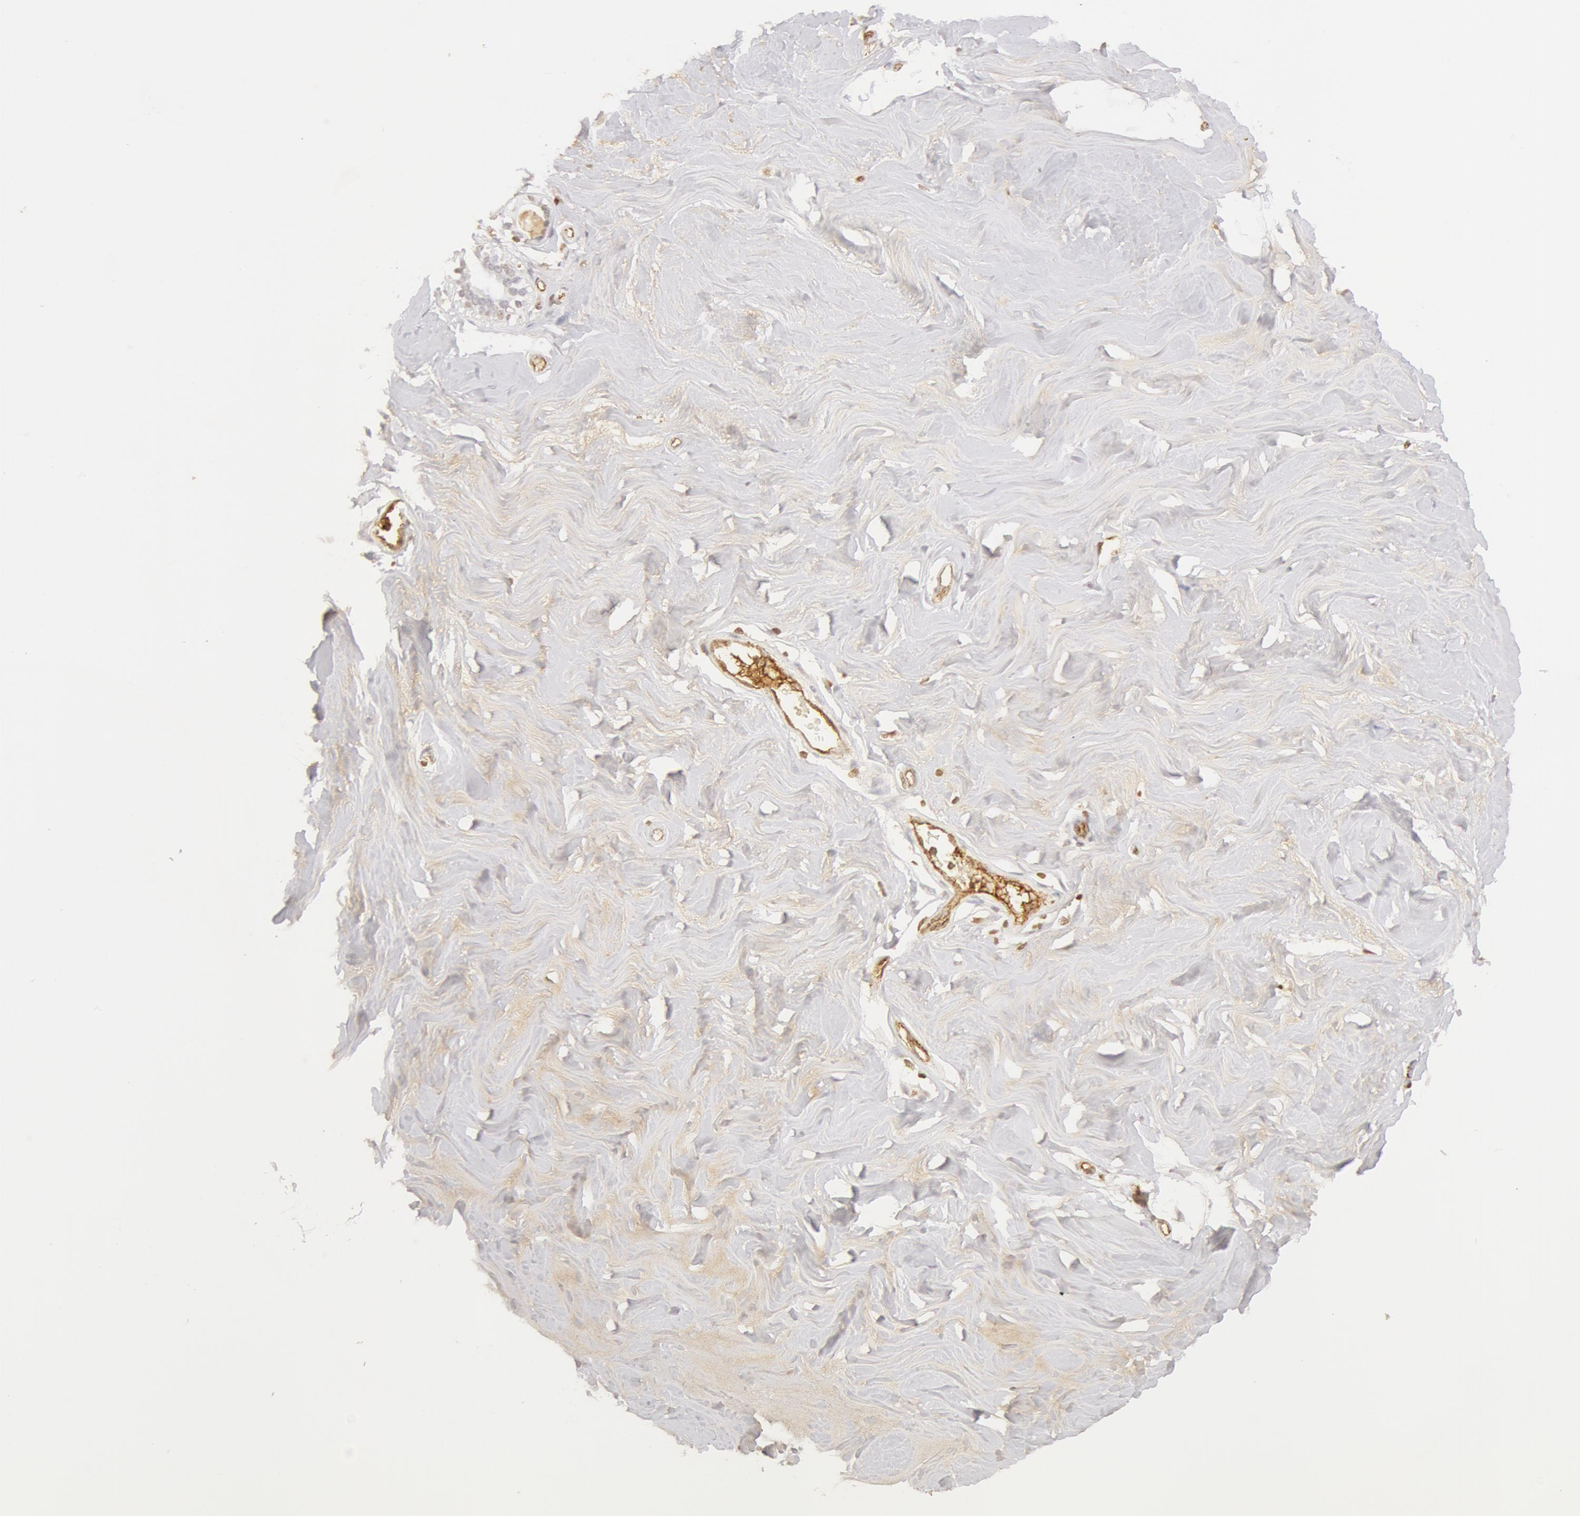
{"staining": {"intensity": "negative", "quantity": "none", "location": "none"}, "tissue": "breast", "cell_type": "Adipocytes", "image_type": "normal", "snomed": [{"axis": "morphology", "description": "Normal tissue, NOS"}, {"axis": "topography", "description": "Breast"}], "caption": "IHC photomicrograph of unremarkable breast: breast stained with DAB (3,3'-diaminobenzidine) reveals no significant protein expression in adipocytes. The staining is performed using DAB brown chromogen with nuclei counter-stained in using hematoxylin.", "gene": "VWF", "patient": {"sex": "female", "age": 54}}